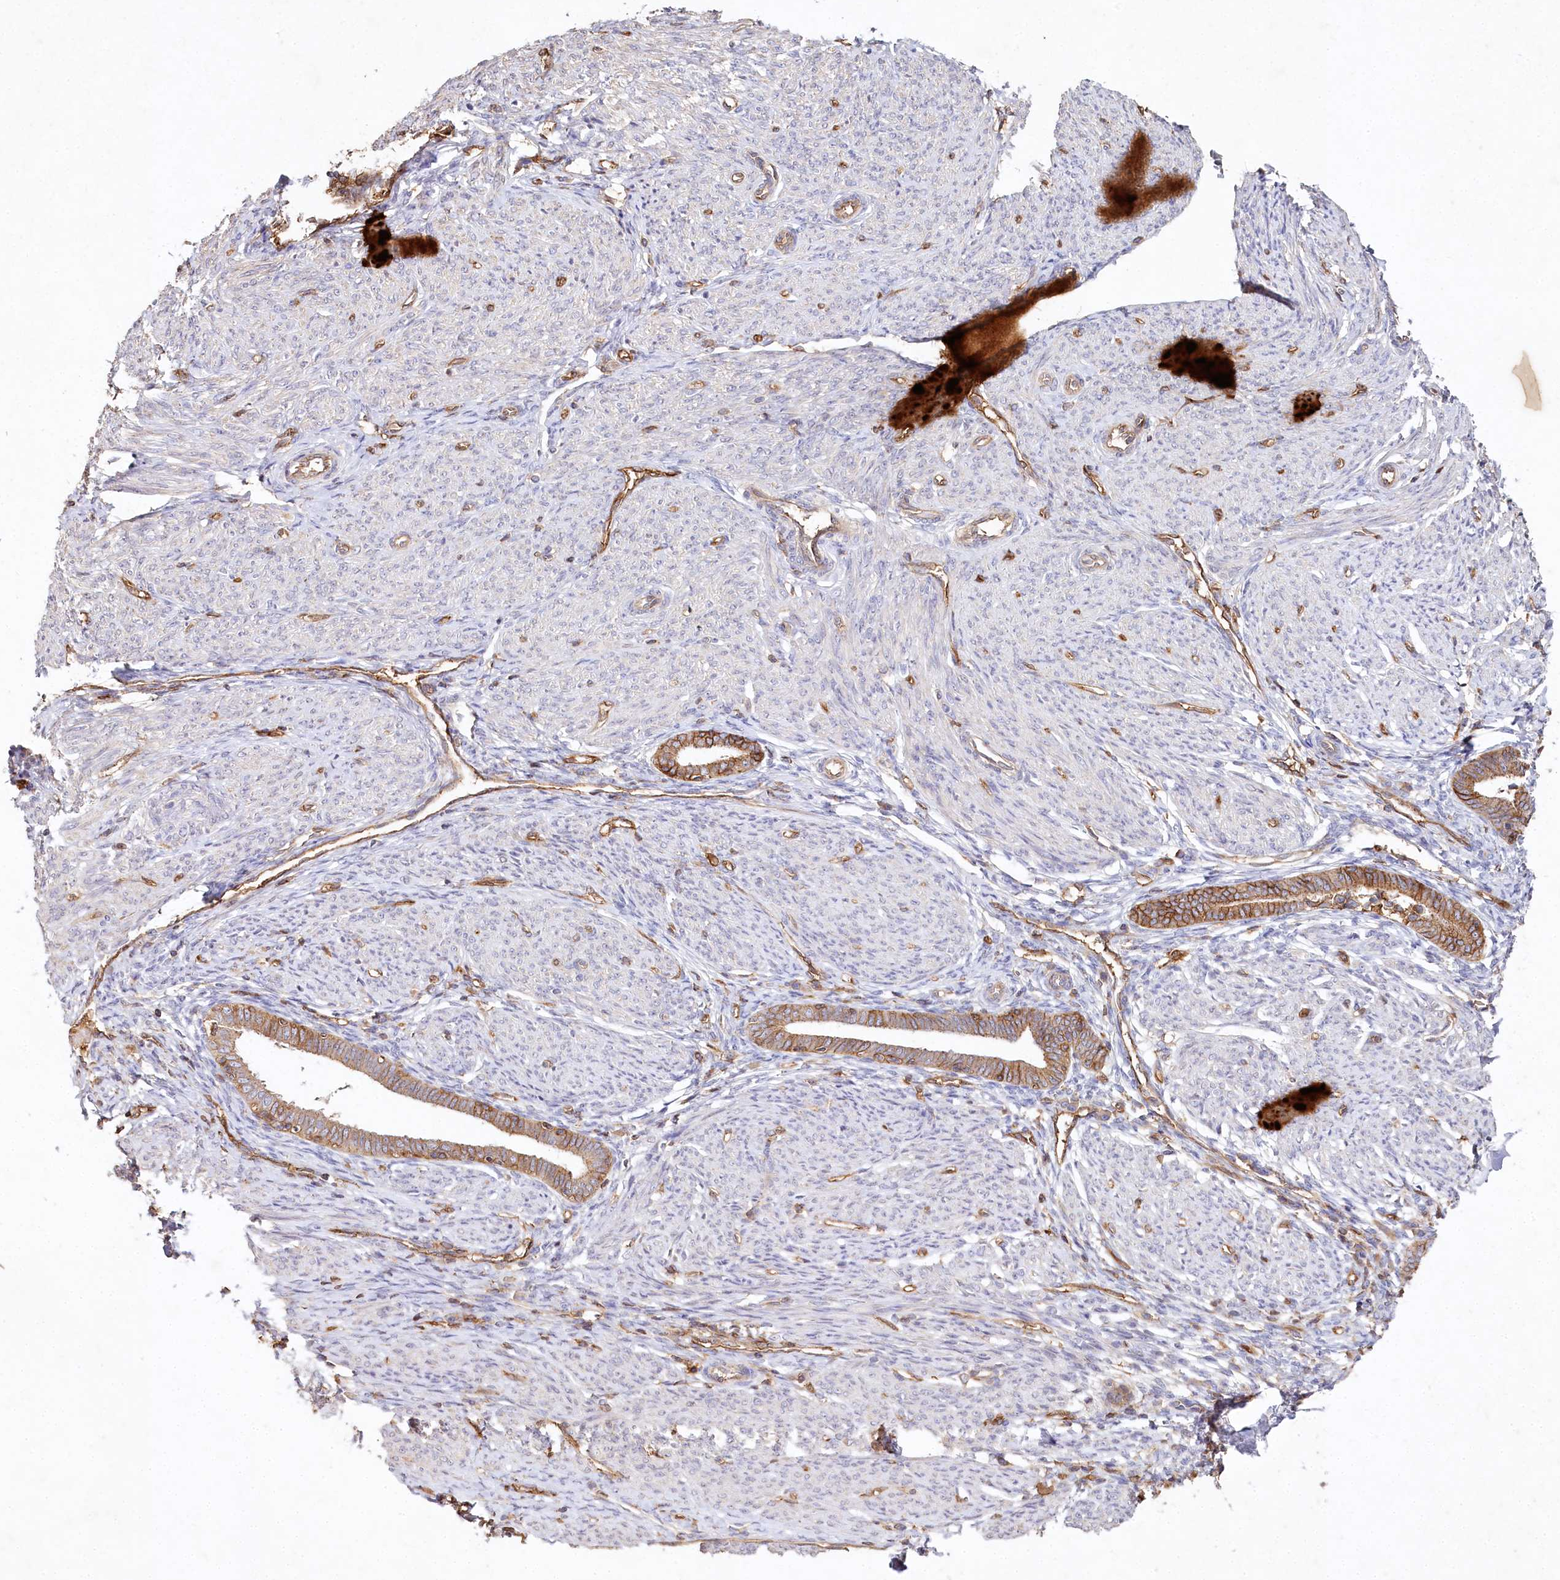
{"staining": {"intensity": "negative", "quantity": "none", "location": "none"}, "tissue": "endometrium", "cell_type": "Cells in endometrial stroma", "image_type": "normal", "snomed": [{"axis": "morphology", "description": "Normal tissue, NOS"}, {"axis": "topography", "description": "Endometrium"}], "caption": "A micrograph of endometrium stained for a protein demonstrates no brown staining in cells in endometrial stroma.", "gene": "RBP5", "patient": {"sex": "female", "age": 72}}